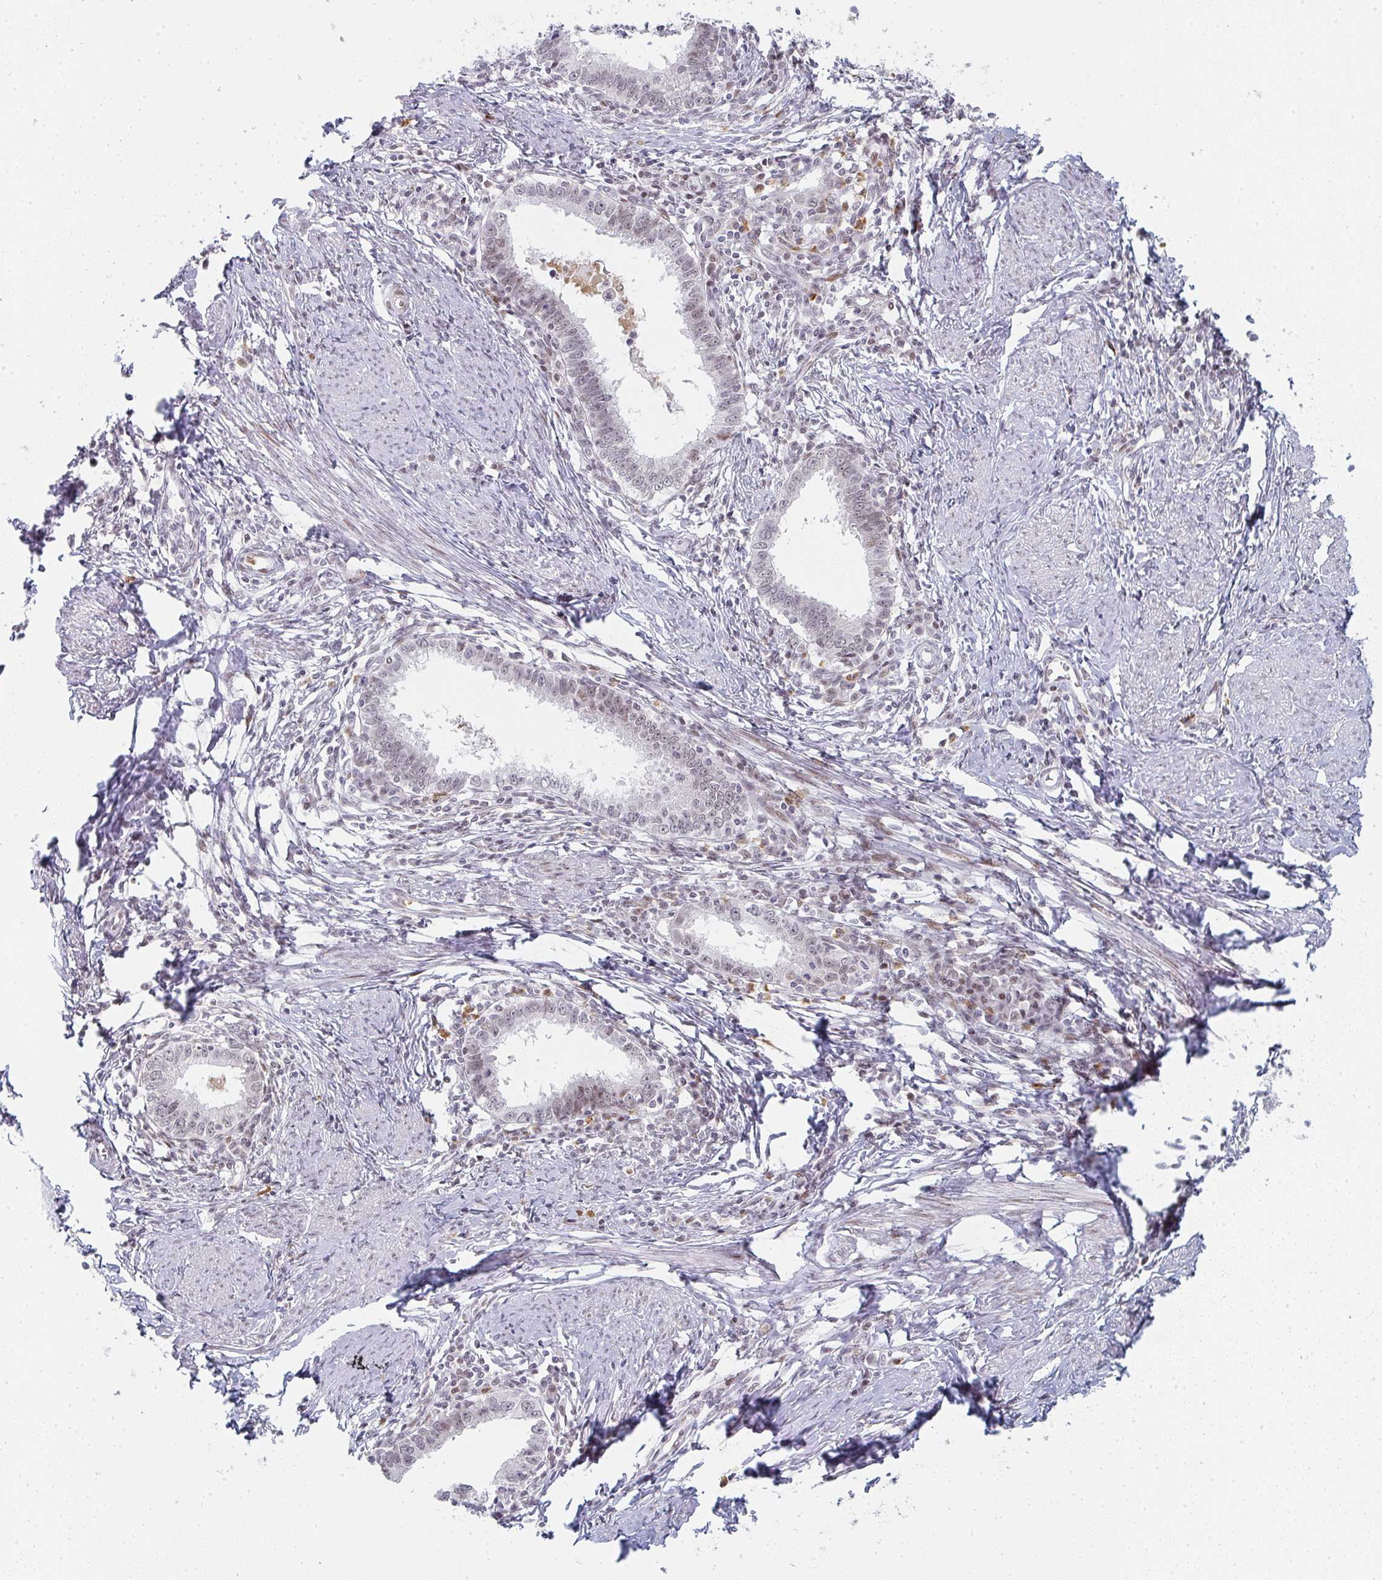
{"staining": {"intensity": "weak", "quantity": "25%-75%", "location": "nuclear"}, "tissue": "cervical cancer", "cell_type": "Tumor cells", "image_type": "cancer", "snomed": [{"axis": "morphology", "description": "Adenocarcinoma, NOS"}, {"axis": "topography", "description": "Cervix"}], "caption": "This photomicrograph demonstrates cervical cancer stained with immunohistochemistry (IHC) to label a protein in brown. The nuclear of tumor cells show weak positivity for the protein. Nuclei are counter-stained blue.", "gene": "LIN54", "patient": {"sex": "female", "age": 36}}